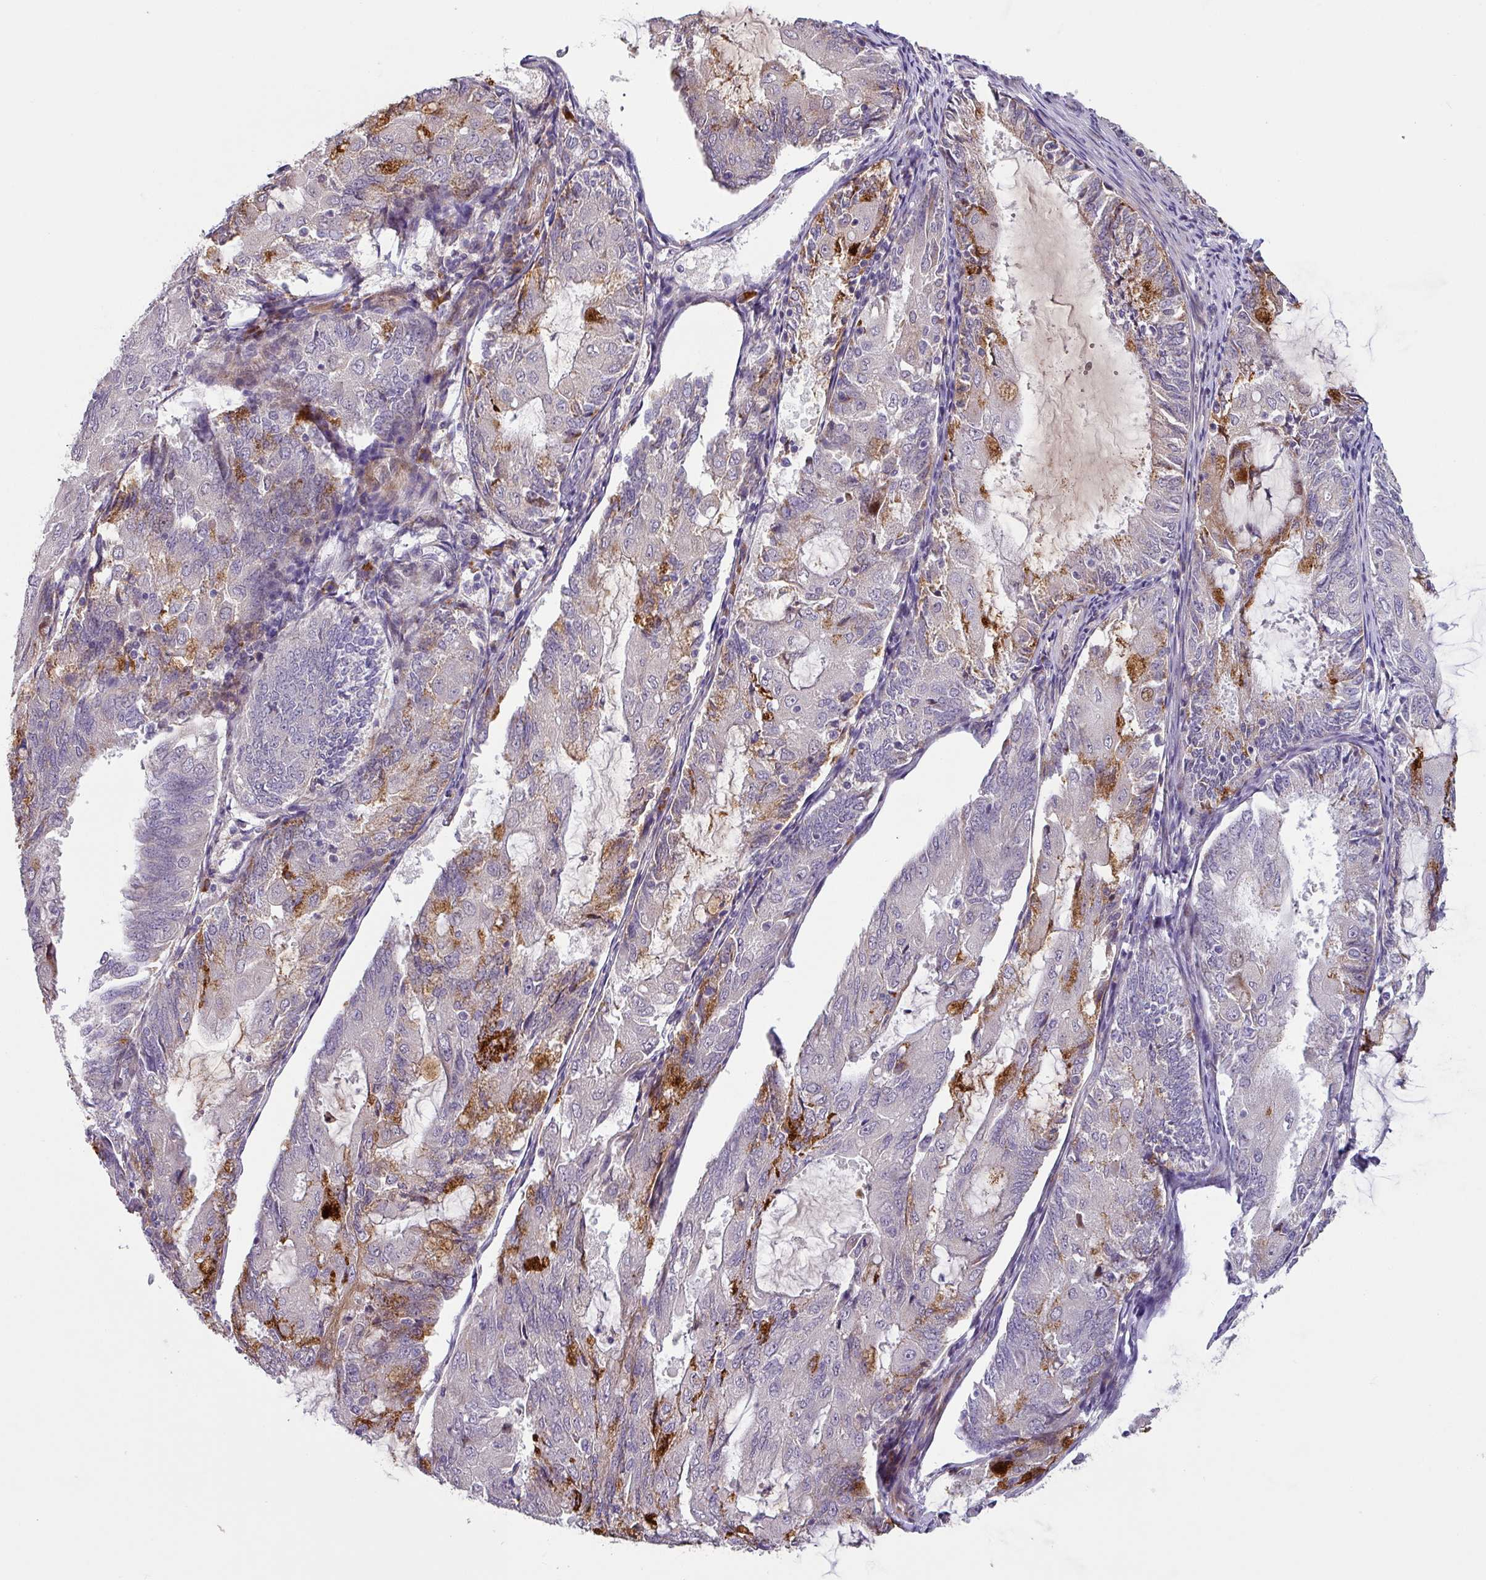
{"staining": {"intensity": "strong", "quantity": "<25%", "location": "cytoplasmic/membranous"}, "tissue": "endometrial cancer", "cell_type": "Tumor cells", "image_type": "cancer", "snomed": [{"axis": "morphology", "description": "Adenocarcinoma, NOS"}, {"axis": "topography", "description": "Endometrium"}], "caption": "Endometrial cancer tissue shows strong cytoplasmic/membranous staining in approximately <25% of tumor cells", "gene": "KLHL3", "patient": {"sex": "female", "age": 81}}